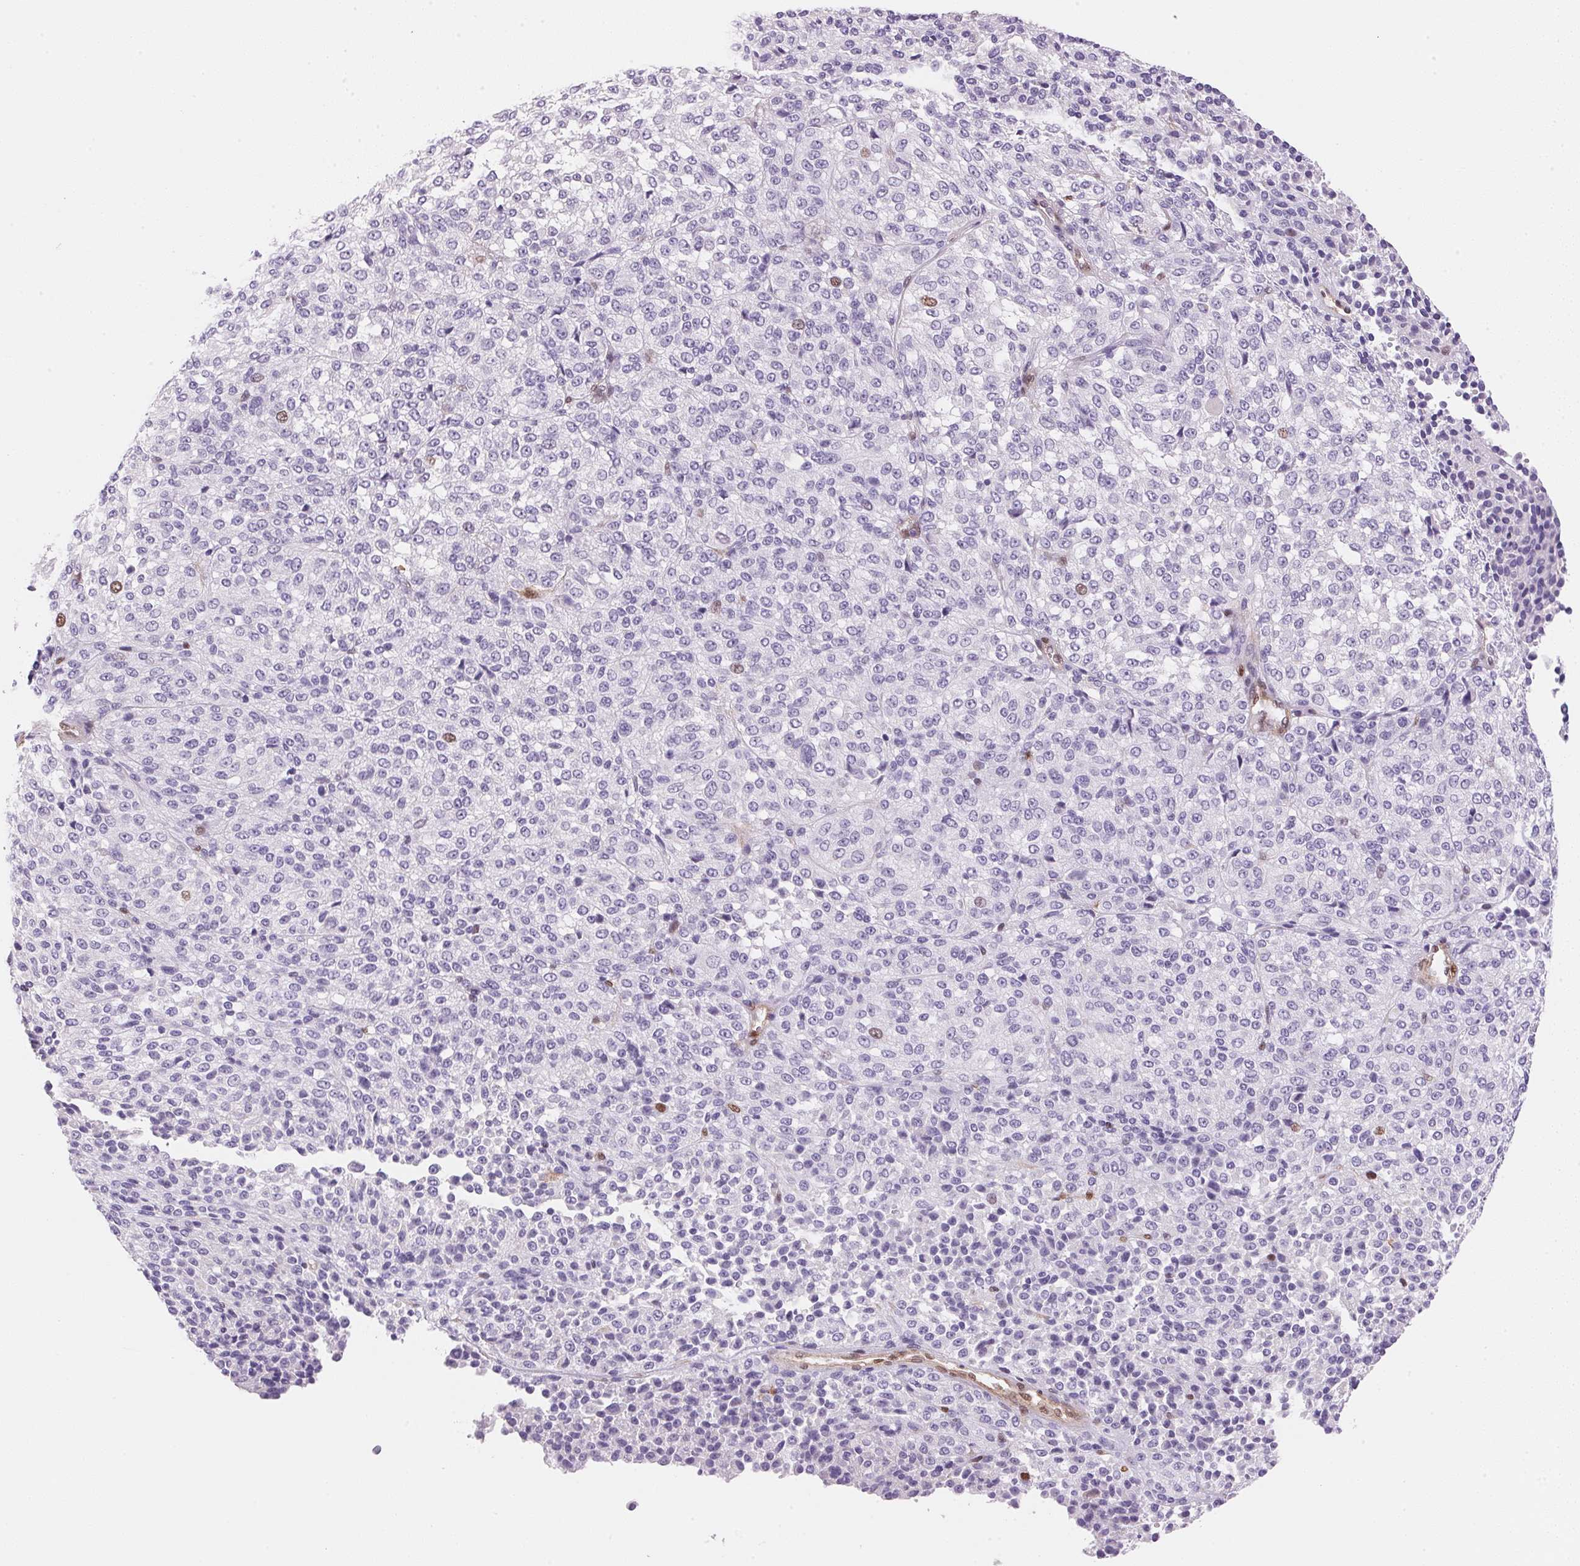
{"staining": {"intensity": "negative", "quantity": "none", "location": "none"}, "tissue": "melanoma", "cell_type": "Tumor cells", "image_type": "cancer", "snomed": [{"axis": "morphology", "description": "Malignant melanoma, Metastatic site"}, {"axis": "topography", "description": "Brain"}], "caption": "A histopathology image of human melanoma is negative for staining in tumor cells.", "gene": "SMTN", "patient": {"sex": "female", "age": 56}}